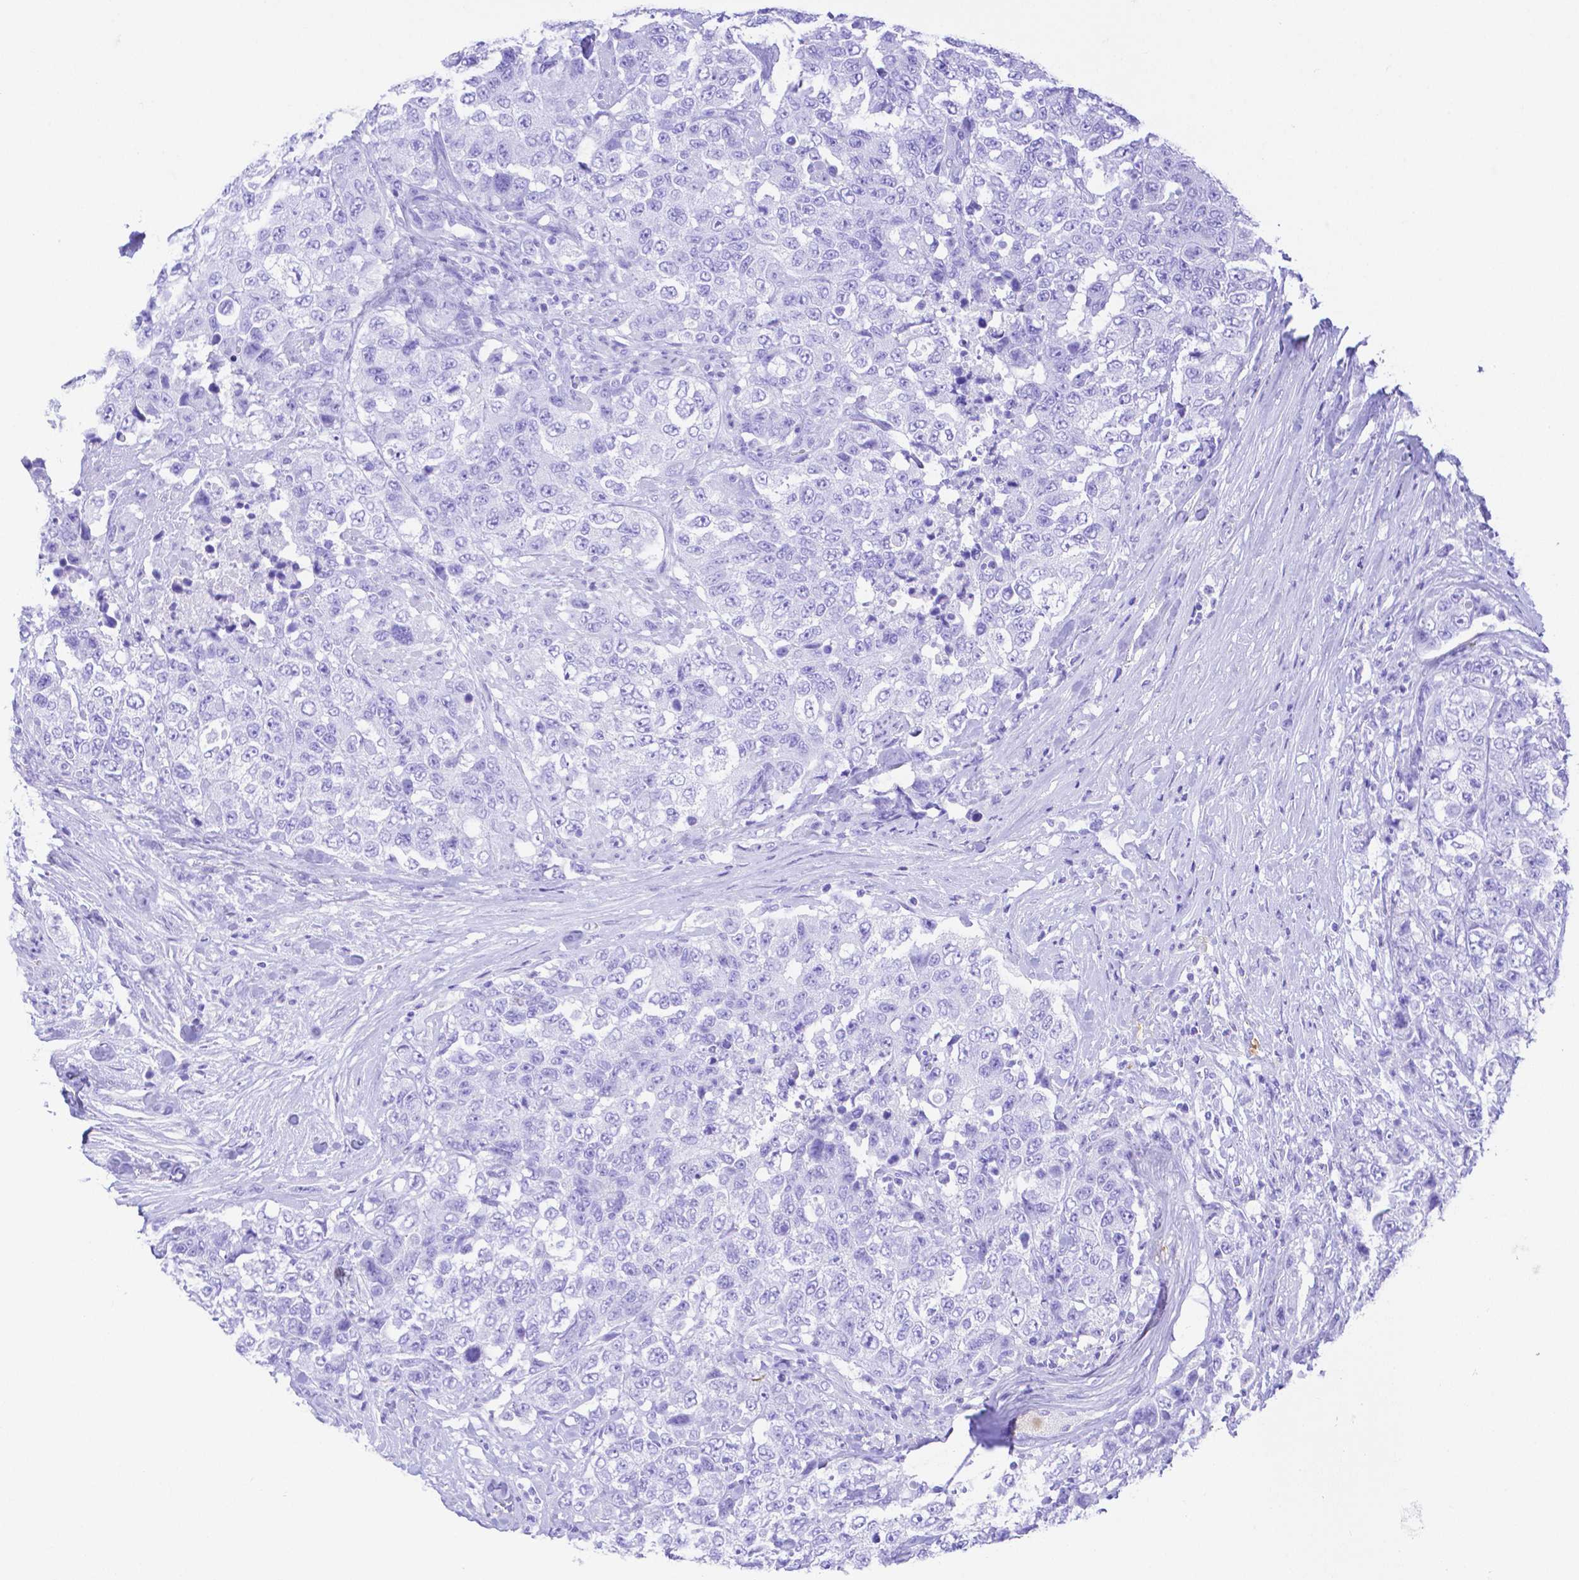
{"staining": {"intensity": "negative", "quantity": "none", "location": "none"}, "tissue": "urothelial cancer", "cell_type": "Tumor cells", "image_type": "cancer", "snomed": [{"axis": "morphology", "description": "Urothelial carcinoma, High grade"}, {"axis": "topography", "description": "Urinary bladder"}], "caption": "Immunohistochemistry (IHC) of urothelial carcinoma (high-grade) reveals no positivity in tumor cells.", "gene": "SMR3A", "patient": {"sex": "female", "age": 78}}